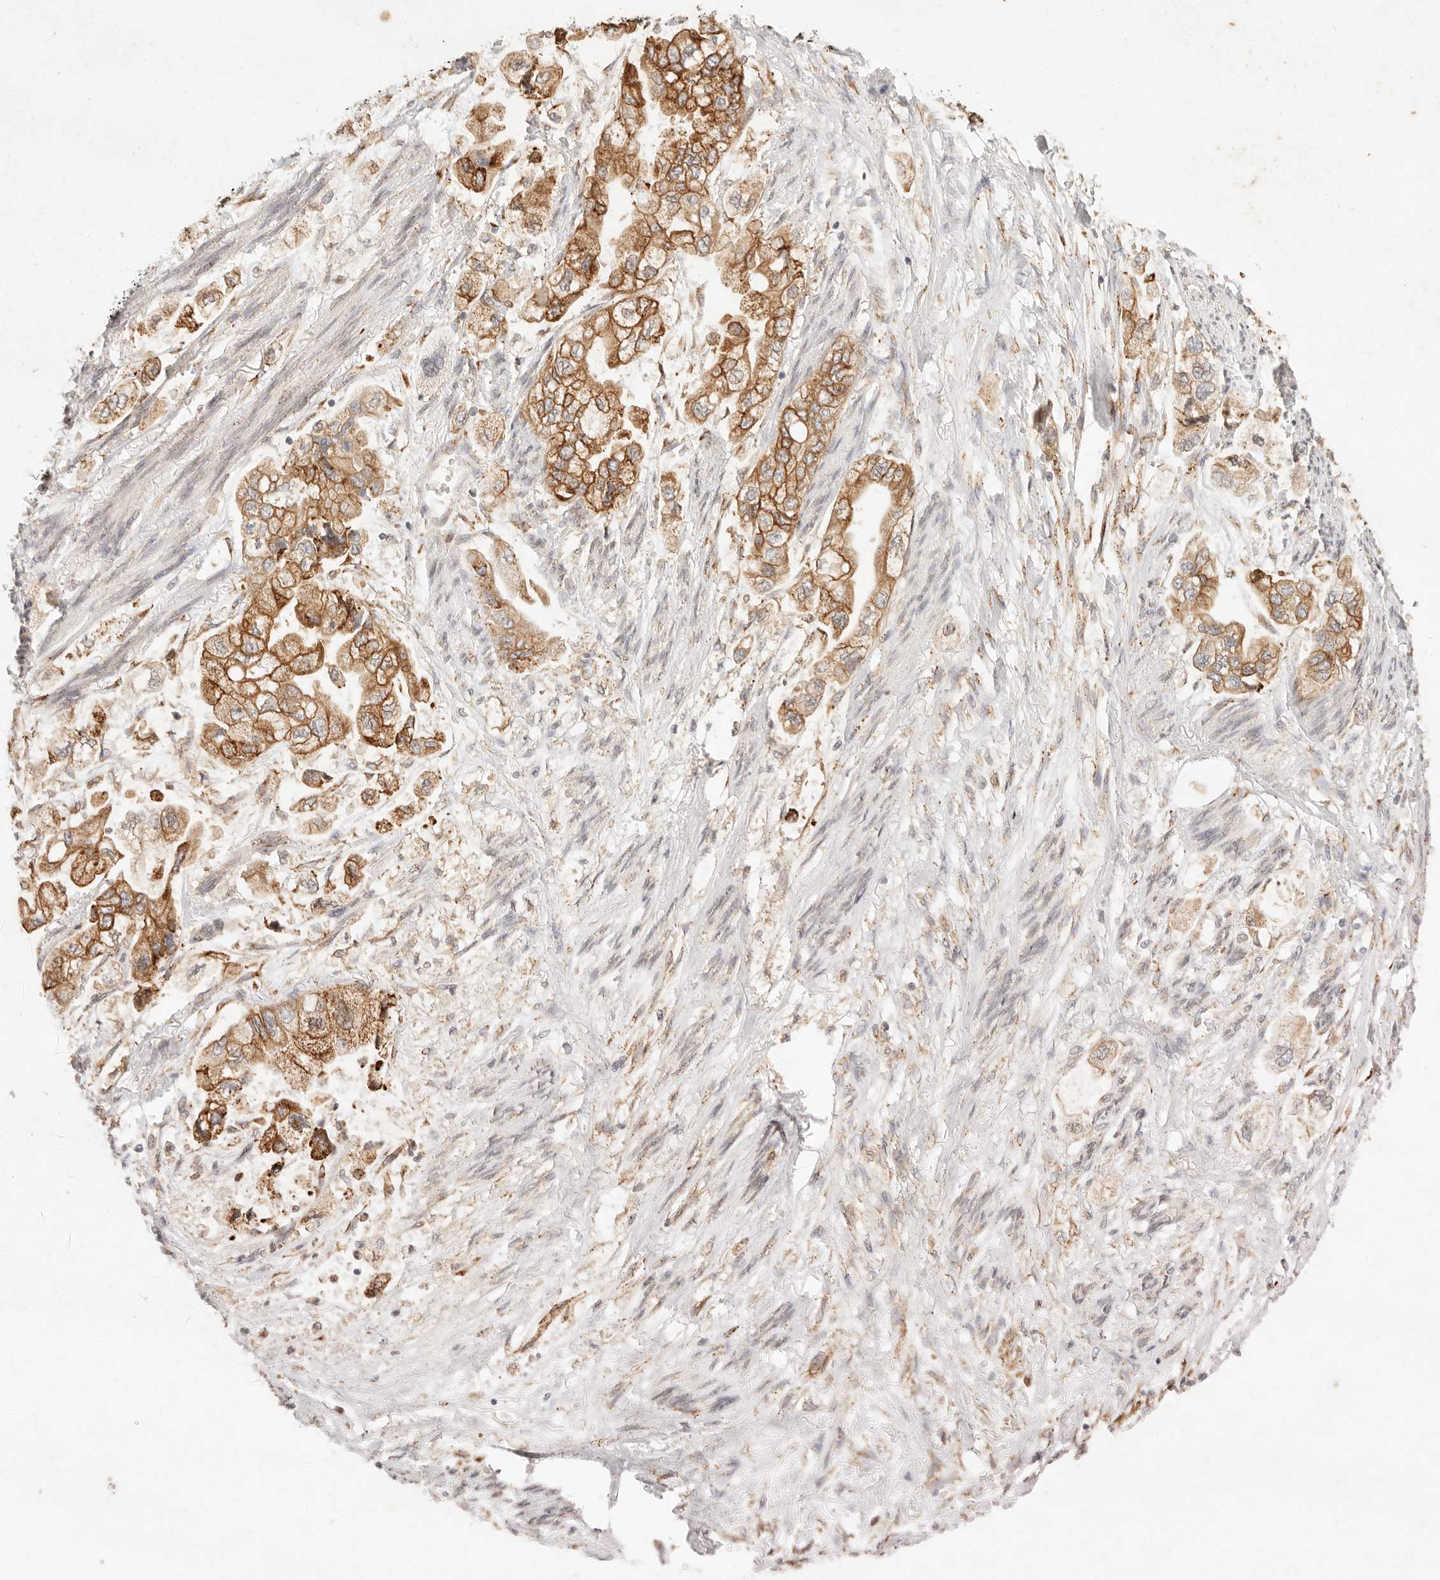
{"staining": {"intensity": "strong", "quantity": ">75%", "location": "cytoplasmic/membranous"}, "tissue": "stomach cancer", "cell_type": "Tumor cells", "image_type": "cancer", "snomed": [{"axis": "morphology", "description": "Adenocarcinoma, NOS"}, {"axis": "topography", "description": "Stomach"}], "caption": "High-power microscopy captured an immunohistochemistry histopathology image of stomach adenocarcinoma, revealing strong cytoplasmic/membranous positivity in approximately >75% of tumor cells. Using DAB (3,3'-diaminobenzidine) (brown) and hematoxylin (blue) stains, captured at high magnification using brightfield microscopy.", "gene": "C1orf127", "patient": {"sex": "male", "age": 62}}